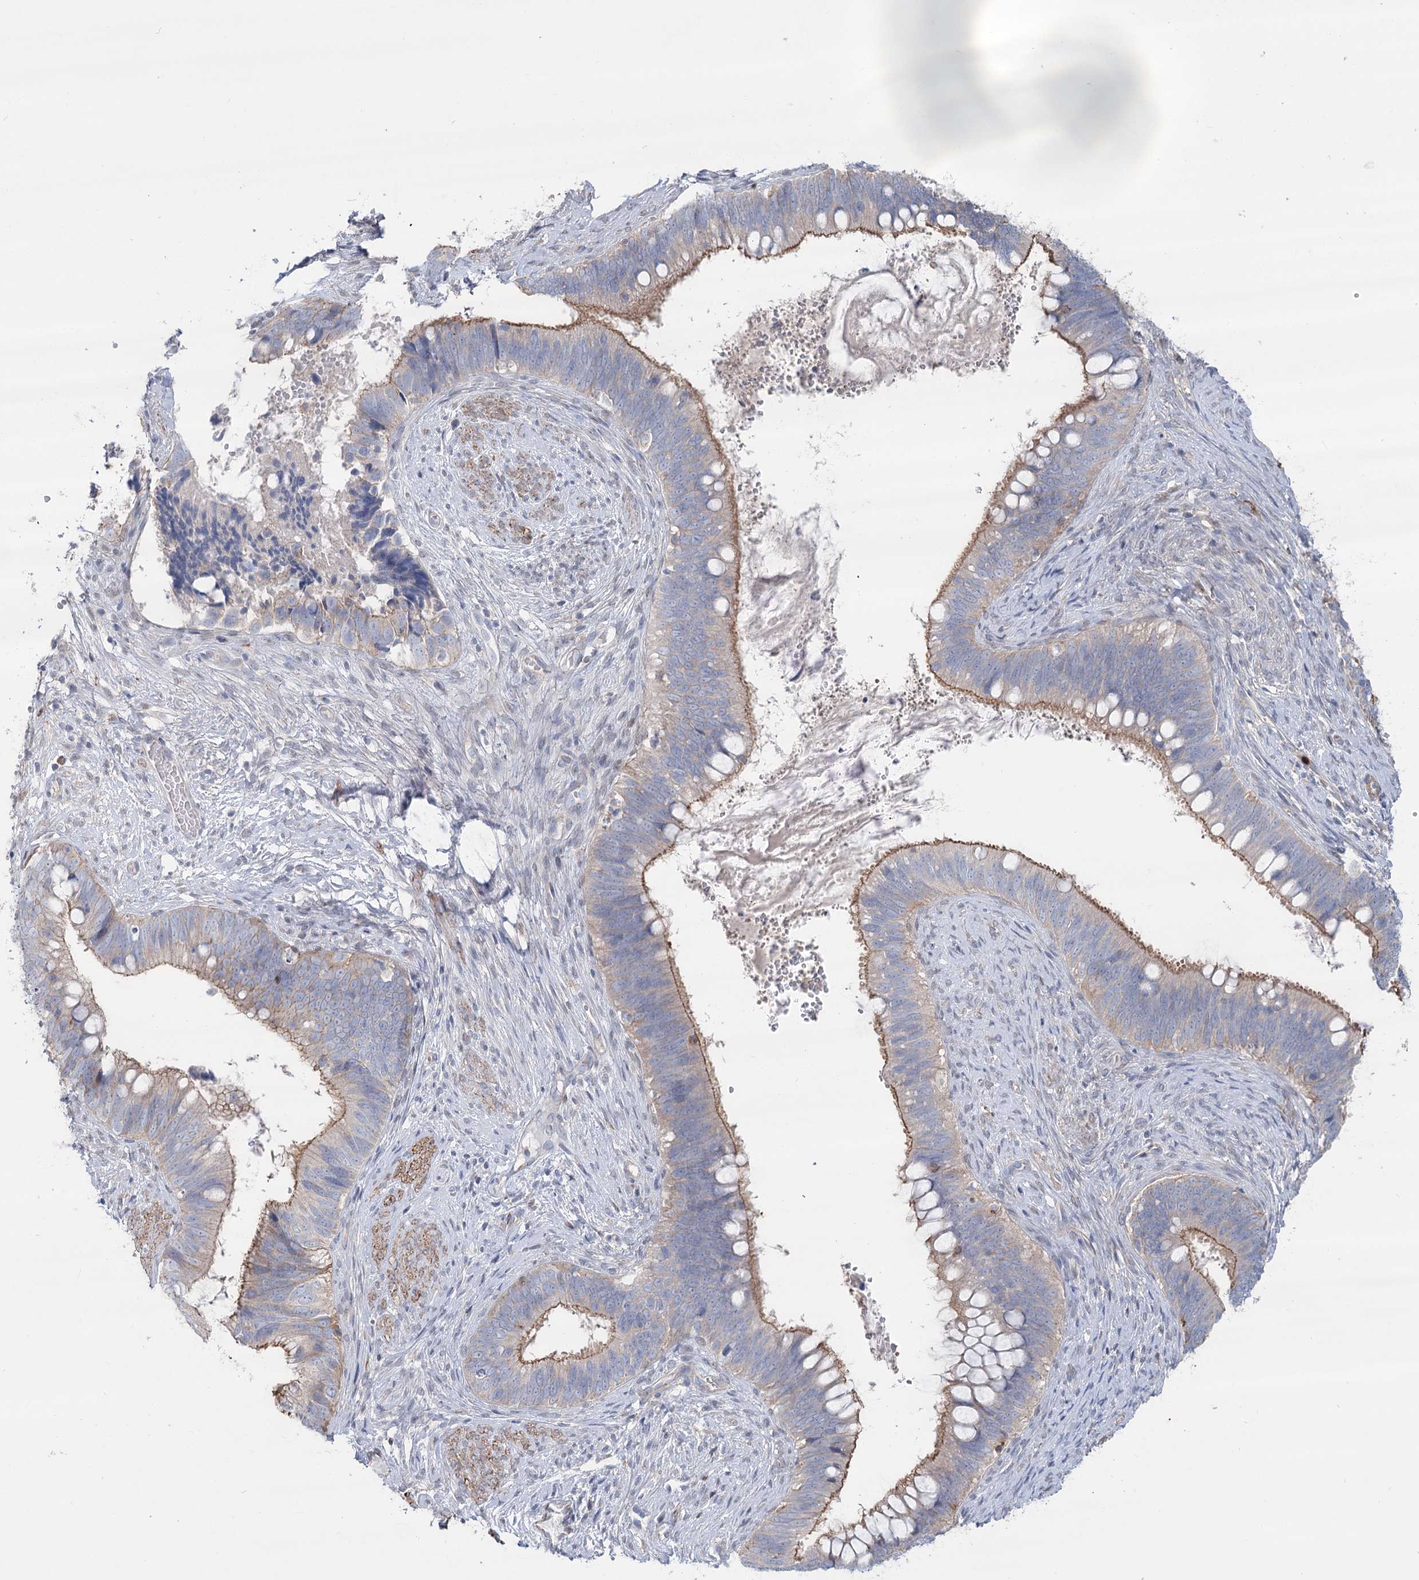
{"staining": {"intensity": "weak", "quantity": "25%-75%", "location": "cytoplasmic/membranous"}, "tissue": "cervical cancer", "cell_type": "Tumor cells", "image_type": "cancer", "snomed": [{"axis": "morphology", "description": "Adenocarcinoma, NOS"}, {"axis": "topography", "description": "Cervix"}], "caption": "Adenocarcinoma (cervical) was stained to show a protein in brown. There is low levels of weak cytoplasmic/membranous staining in approximately 25%-75% of tumor cells. (DAB IHC, brown staining for protein, blue staining for nuclei).", "gene": "LARP1B", "patient": {"sex": "female", "age": 42}}